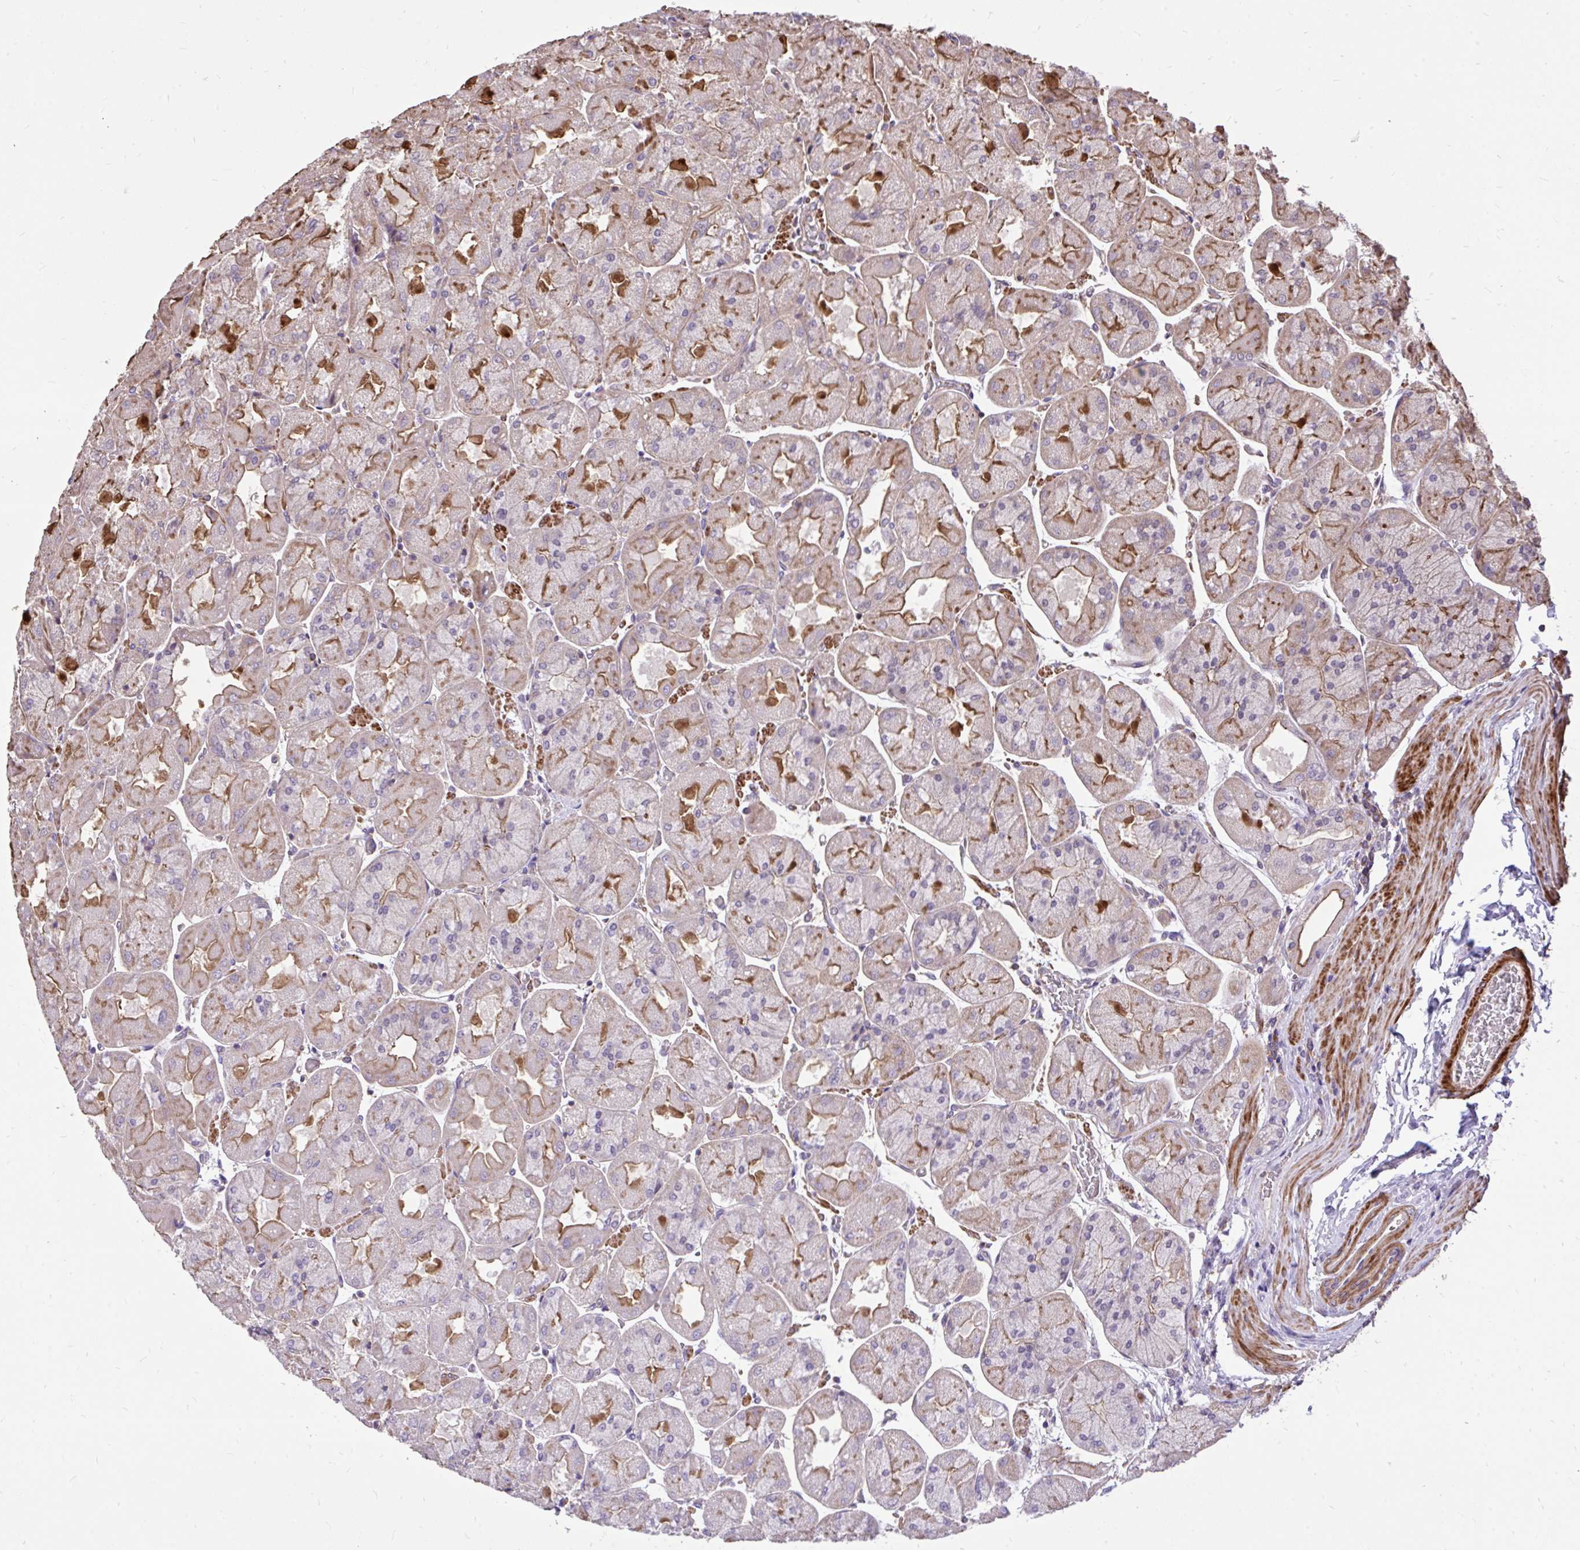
{"staining": {"intensity": "moderate", "quantity": "25%-75%", "location": "cytoplasmic/membranous"}, "tissue": "stomach", "cell_type": "Glandular cells", "image_type": "normal", "snomed": [{"axis": "morphology", "description": "Normal tissue, NOS"}, {"axis": "topography", "description": "Stomach"}], "caption": "The photomicrograph shows a brown stain indicating the presence of a protein in the cytoplasmic/membranous of glandular cells in stomach. The staining is performed using DAB brown chromogen to label protein expression. The nuclei are counter-stained blue using hematoxylin.", "gene": "IGFL2", "patient": {"sex": "female", "age": 61}}